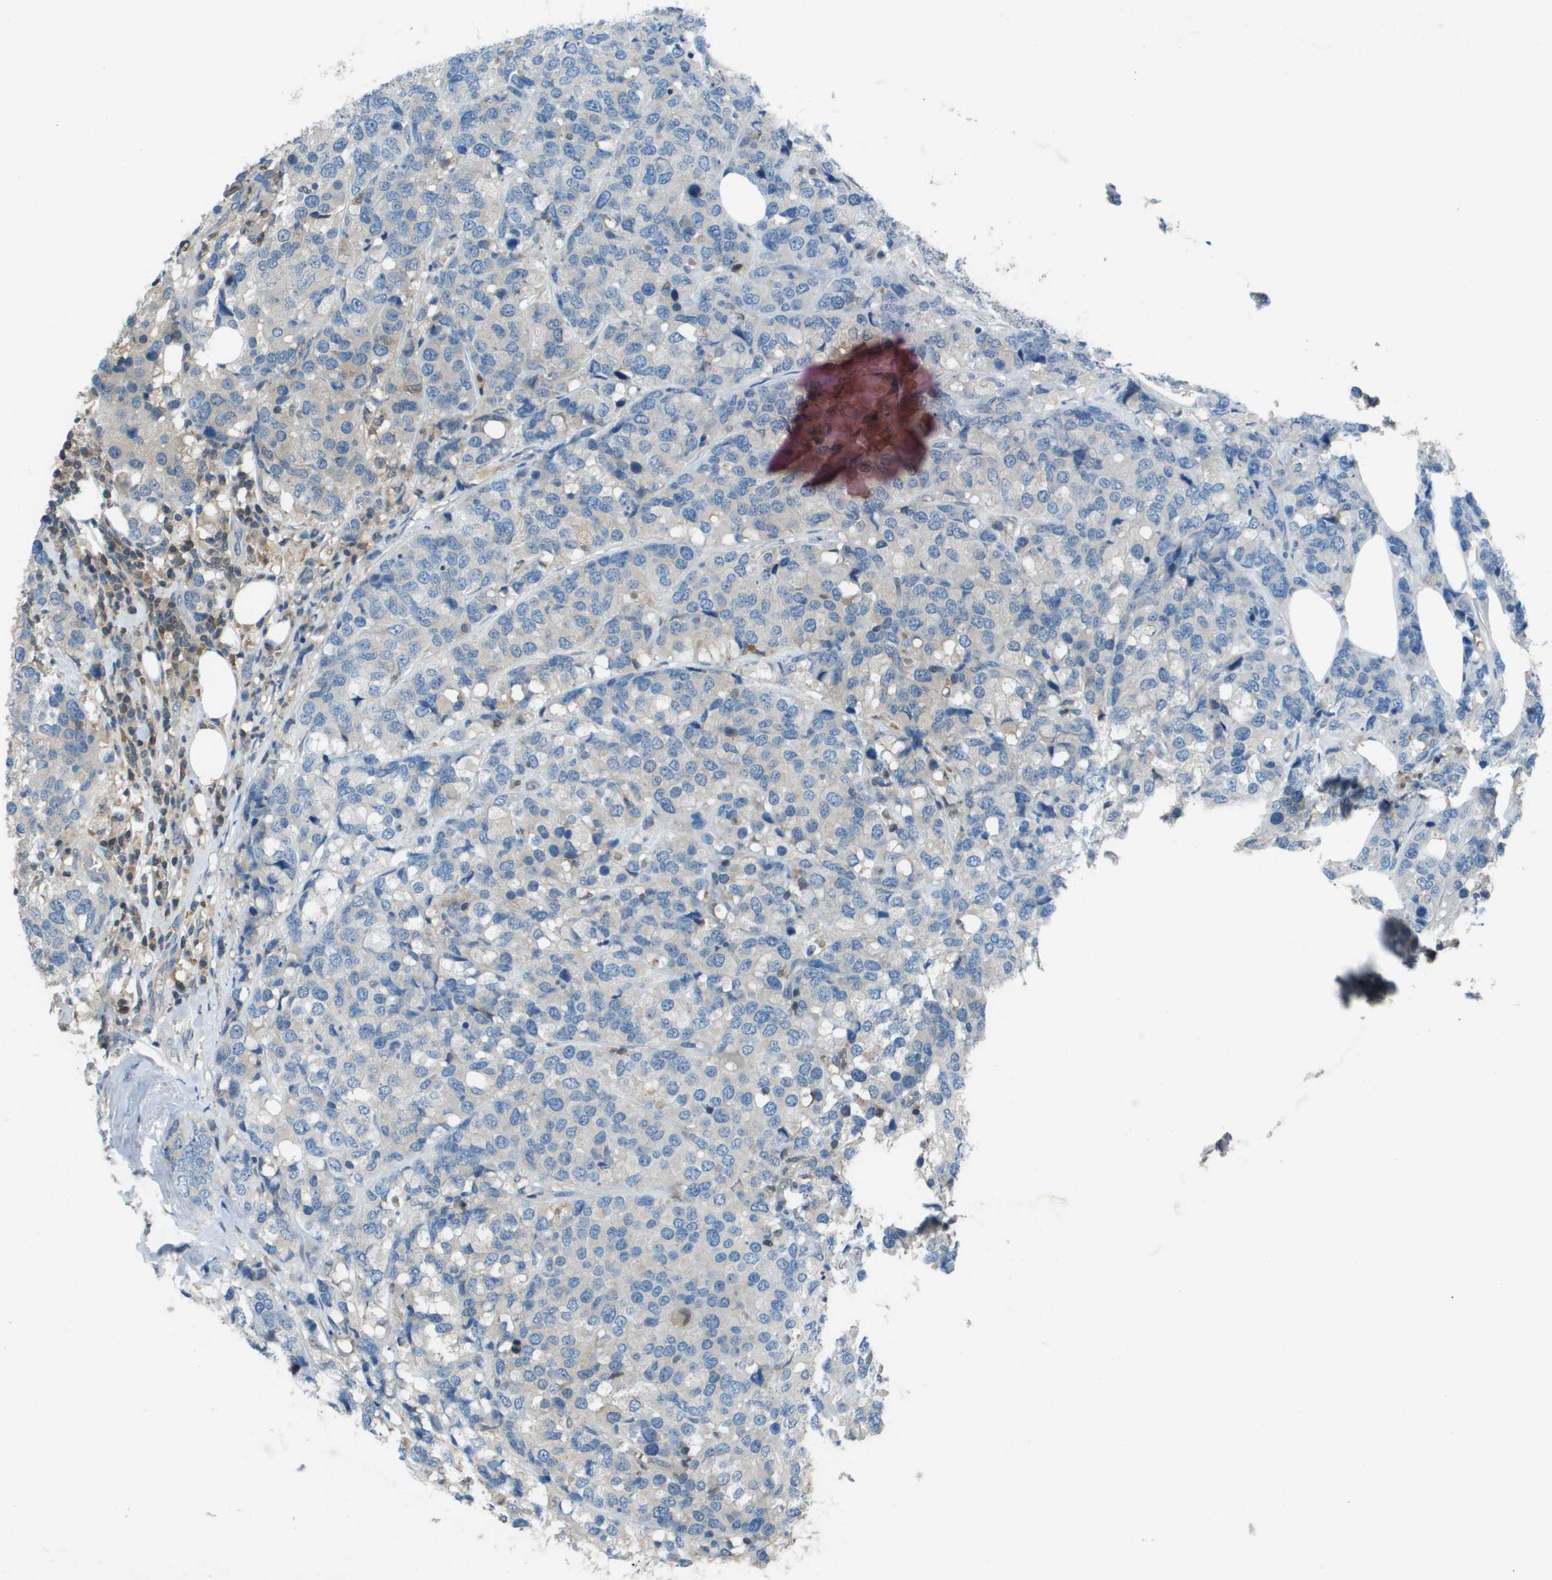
{"staining": {"intensity": "negative", "quantity": "none", "location": "none"}, "tissue": "breast cancer", "cell_type": "Tumor cells", "image_type": "cancer", "snomed": [{"axis": "morphology", "description": "Lobular carcinoma"}, {"axis": "topography", "description": "Breast"}], "caption": "Immunohistochemistry (IHC) micrograph of breast cancer (lobular carcinoma) stained for a protein (brown), which displays no positivity in tumor cells.", "gene": "CAMK4", "patient": {"sex": "female", "age": 59}}